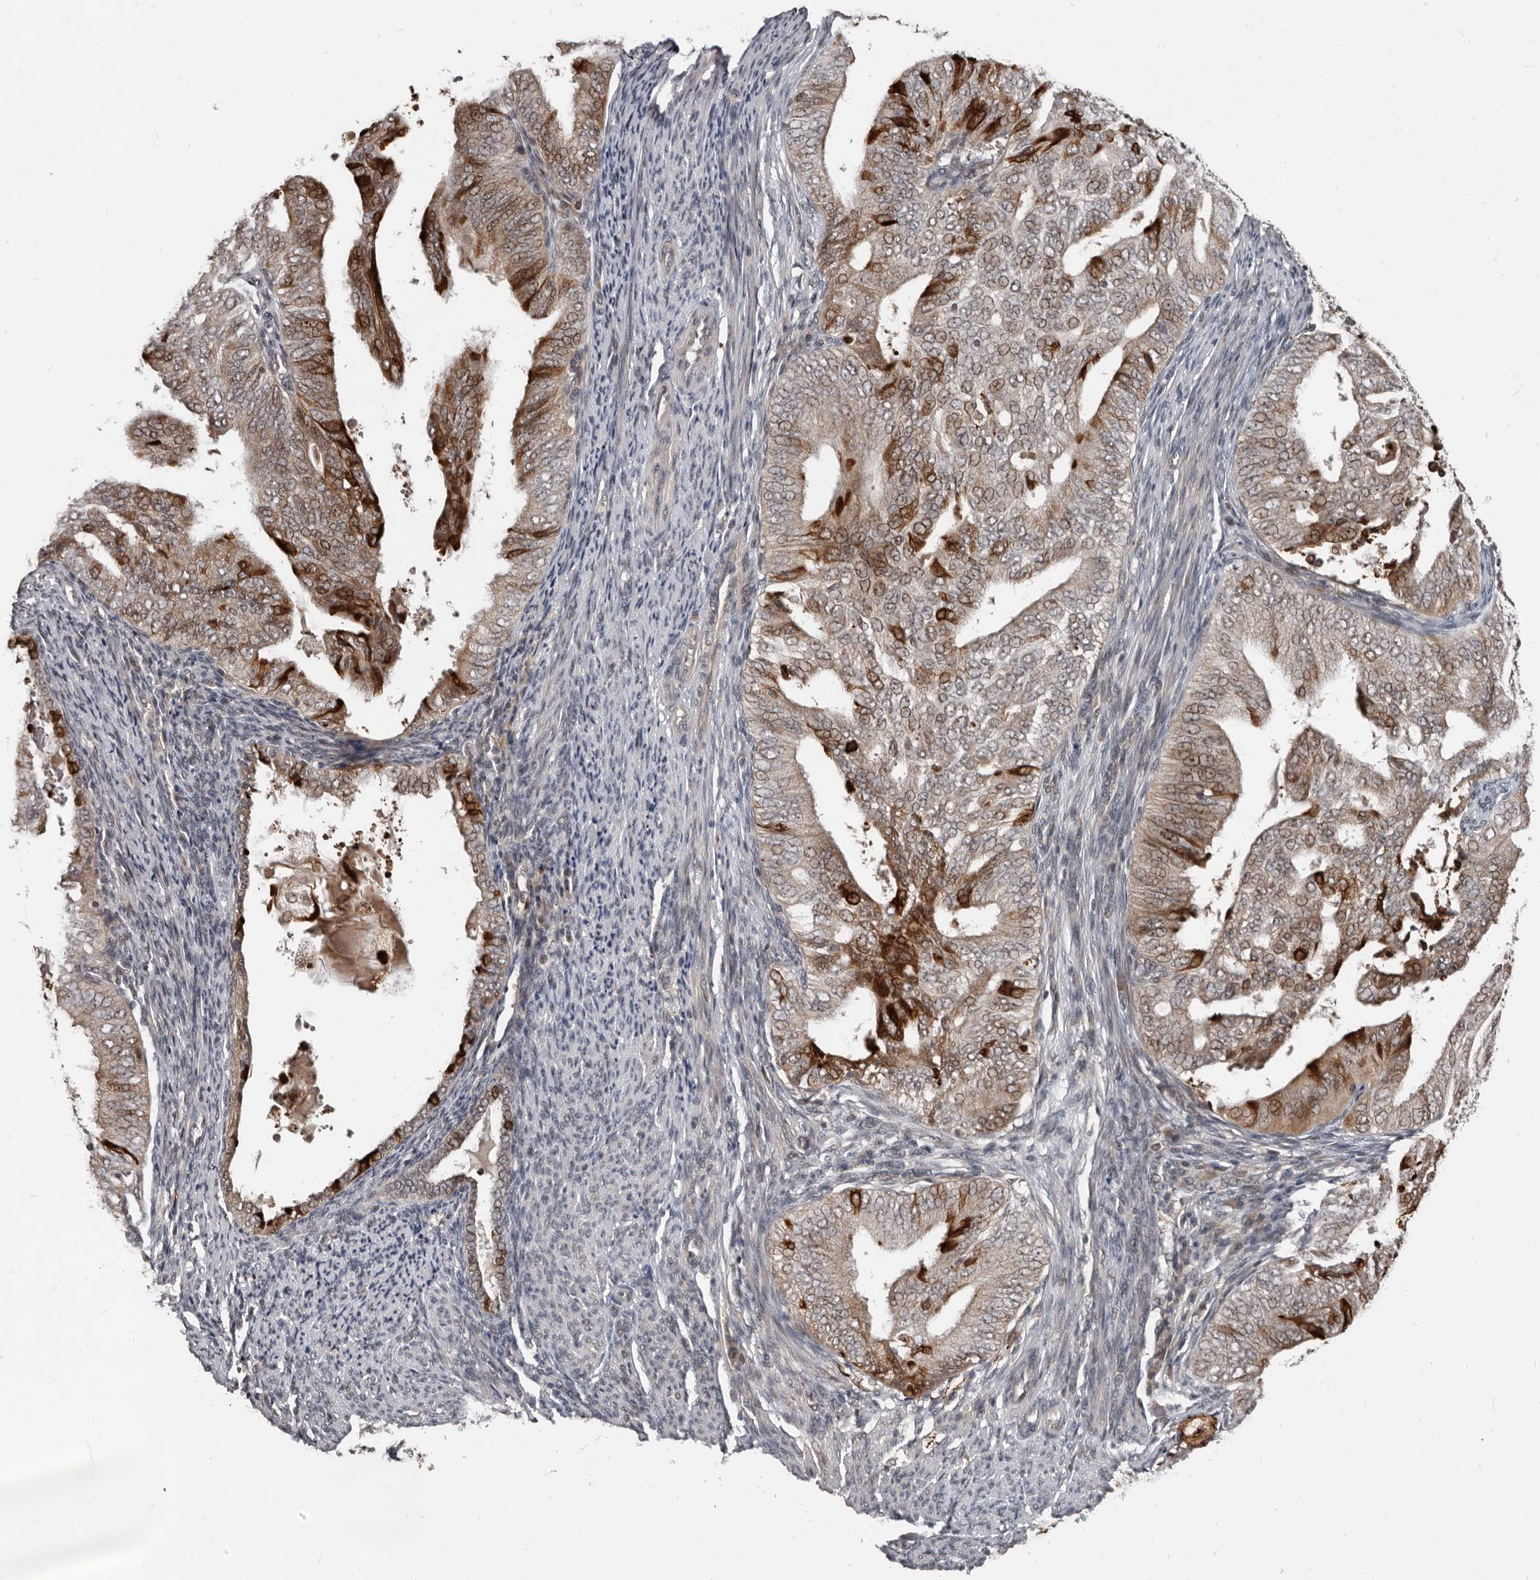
{"staining": {"intensity": "strong", "quantity": "25%-75%", "location": "cytoplasmic/membranous,nuclear"}, "tissue": "endometrial cancer", "cell_type": "Tumor cells", "image_type": "cancer", "snomed": [{"axis": "morphology", "description": "Adenocarcinoma, NOS"}, {"axis": "topography", "description": "Endometrium"}], "caption": "About 25%-75% of tumor cells in endometrial cancer (adenocarcinoma) exhibit strong cytoplasmic/membranous and nuclear protein positivity as visualized by brown immunohistochemical staining.", "gene": "APOL6", "patient": {"sex": "female", "age": 58}}